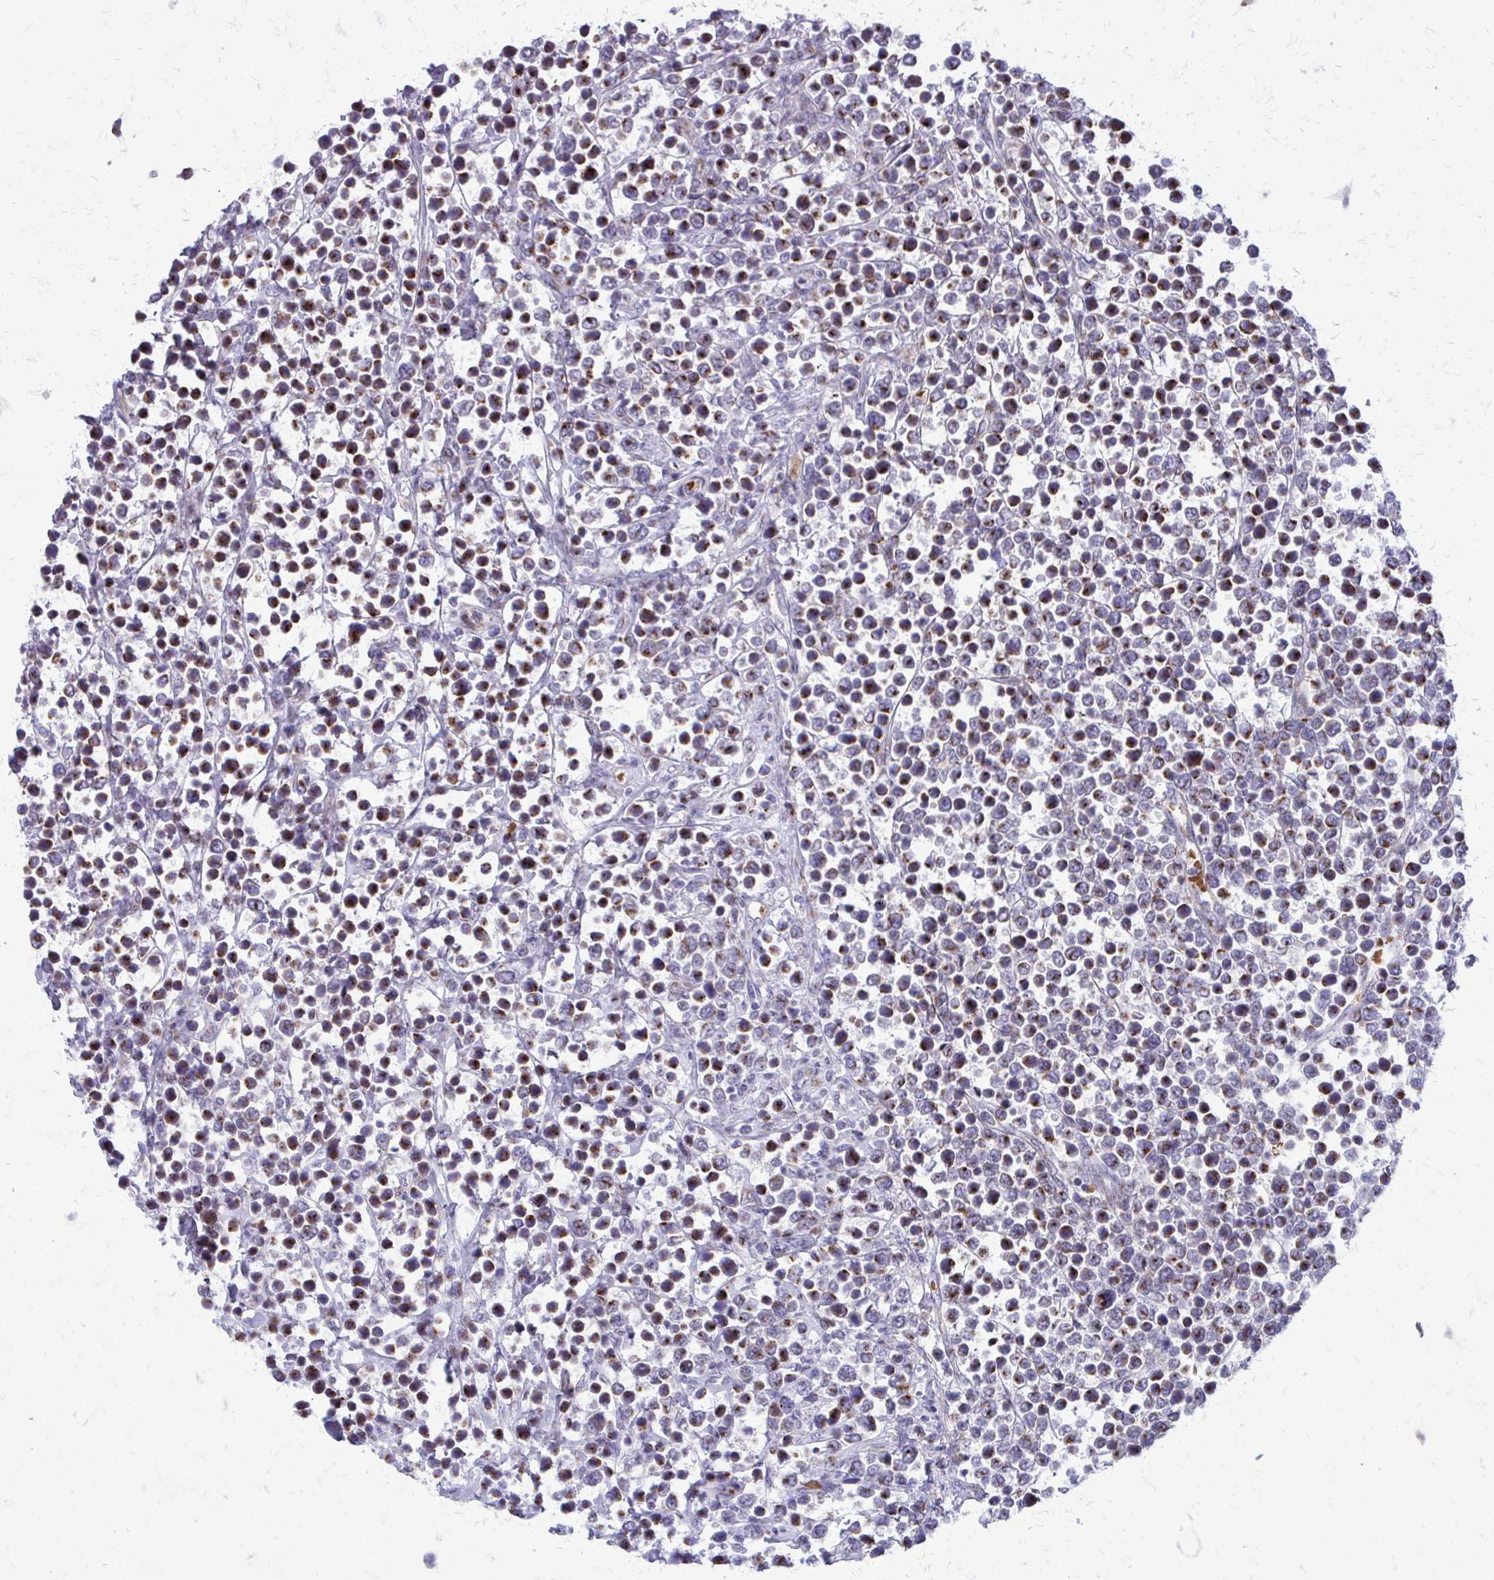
{"staining": {"intensity": "weak", "quantity": "25%-75%", "location": "cytoplasmic/membranous"}, "tissue": "lymphoma", "cell_type": "Tumor cells", "image_type": "cancer", "snomed": [{"axis": "morphology", "description": "Malignant lymphoma, non-Hodgkin's type, High grade"}, {"axis": "topography", "description": "Soft tissue"}], "caption": "Protein positivity by immunohistochemistry displays weak cytoplasmic/membranous staining in about 25%-75% of tumor cells in lymphoma.", "gene": "FUNDC2", "patient": {"sex": "female", "age": 56}}